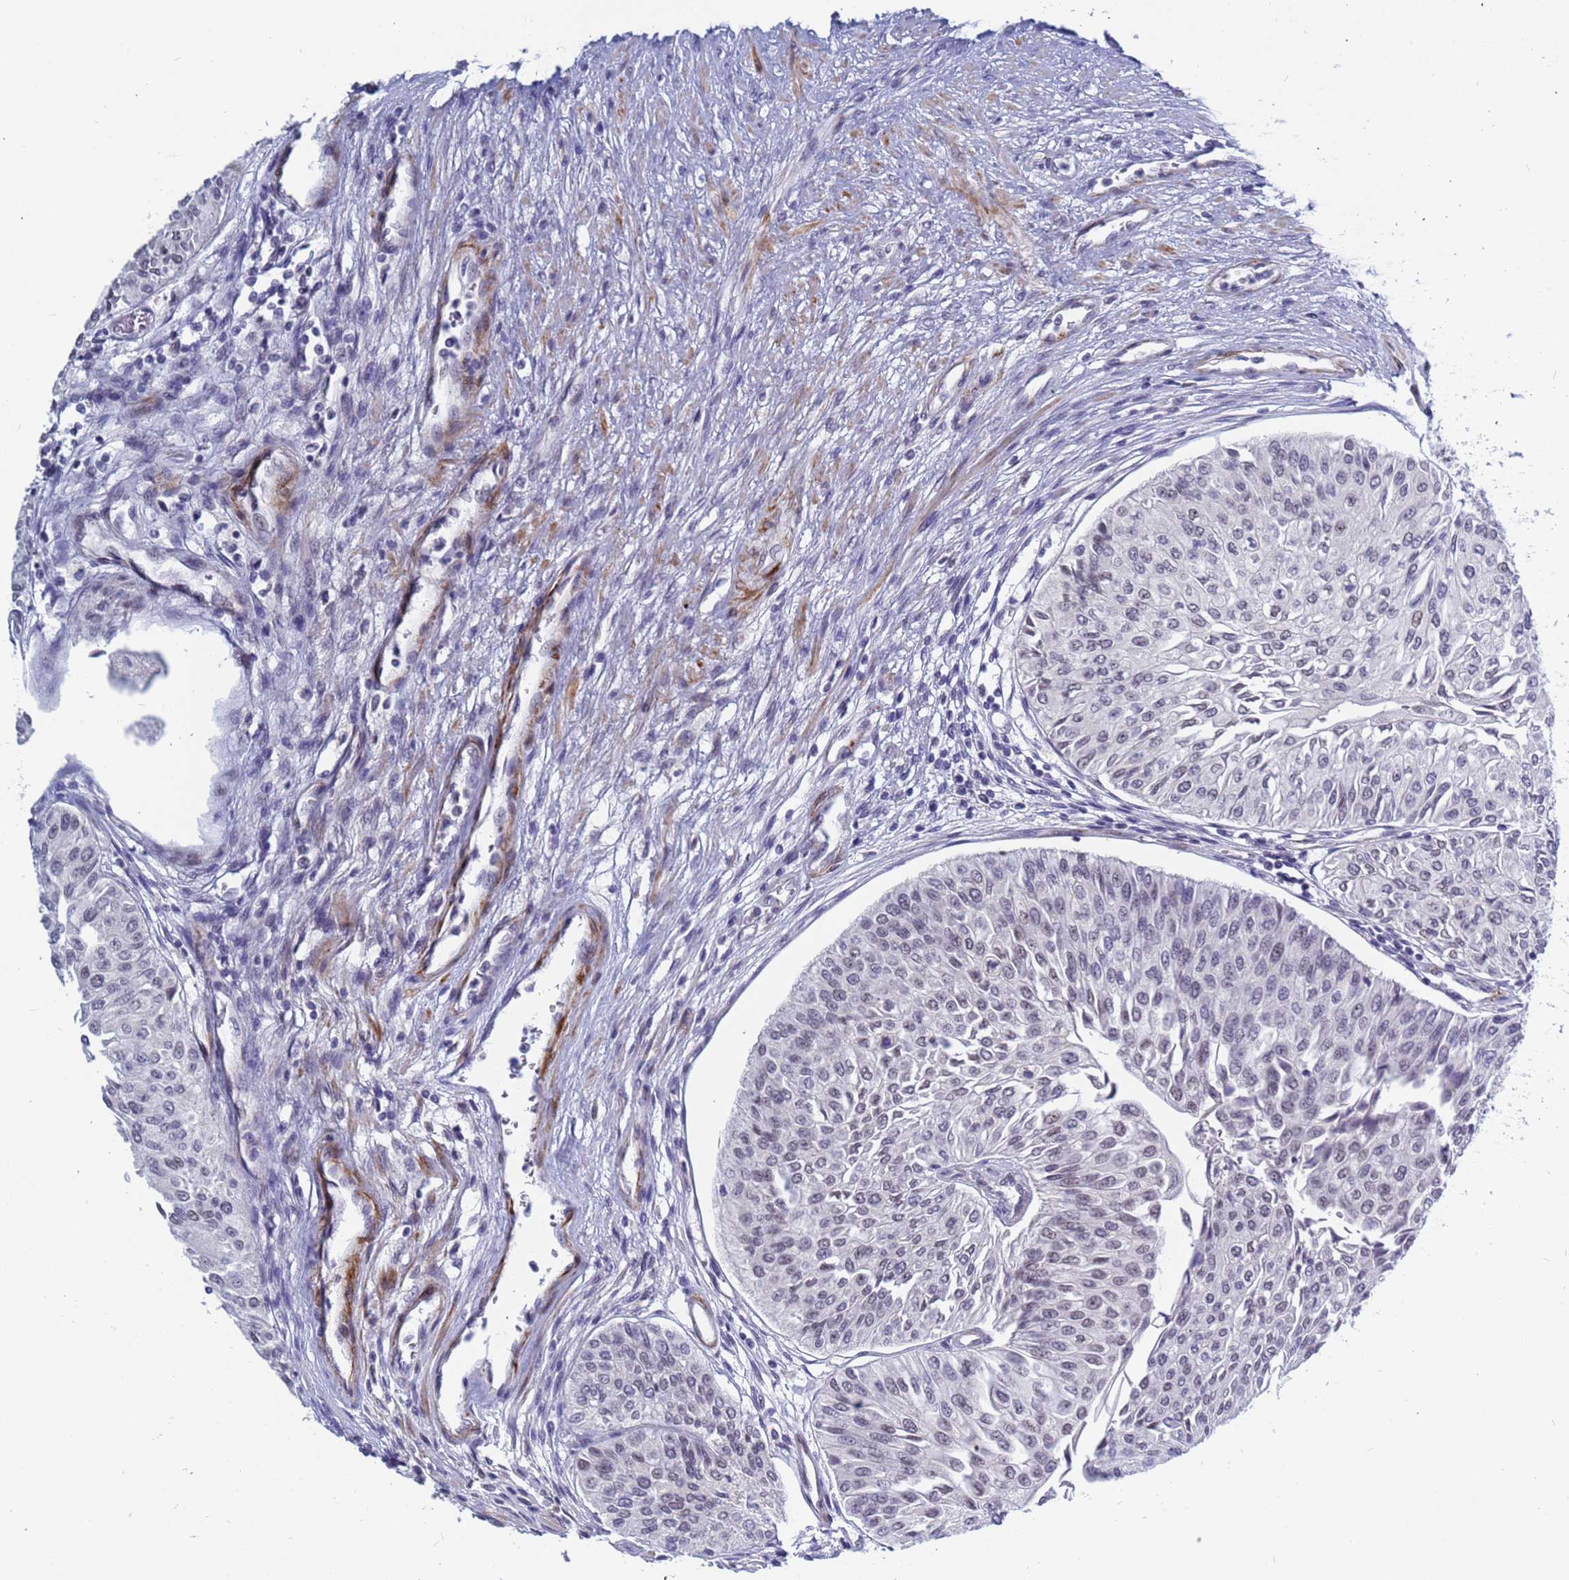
{"staining": {"intensity": "negative", "quantity": "none", "location": "none"}, "tissue": "urothelial cancer", "cell_type": "Tumor cells", "image_type": "cancer", "snomed": [{"axis": "morphology", "description": "Urothelial carcinoma, Low grade"}, {"axis": "topography", "description": "Urinary bladder"}], "caption": "This is an immunohistochemistry photomicrograph of human urothelial carcinoma (low-grade). There is no staining in tumor cells.", "gene": "CXorf65", "patient": {"sex": "male", "age": 67}}